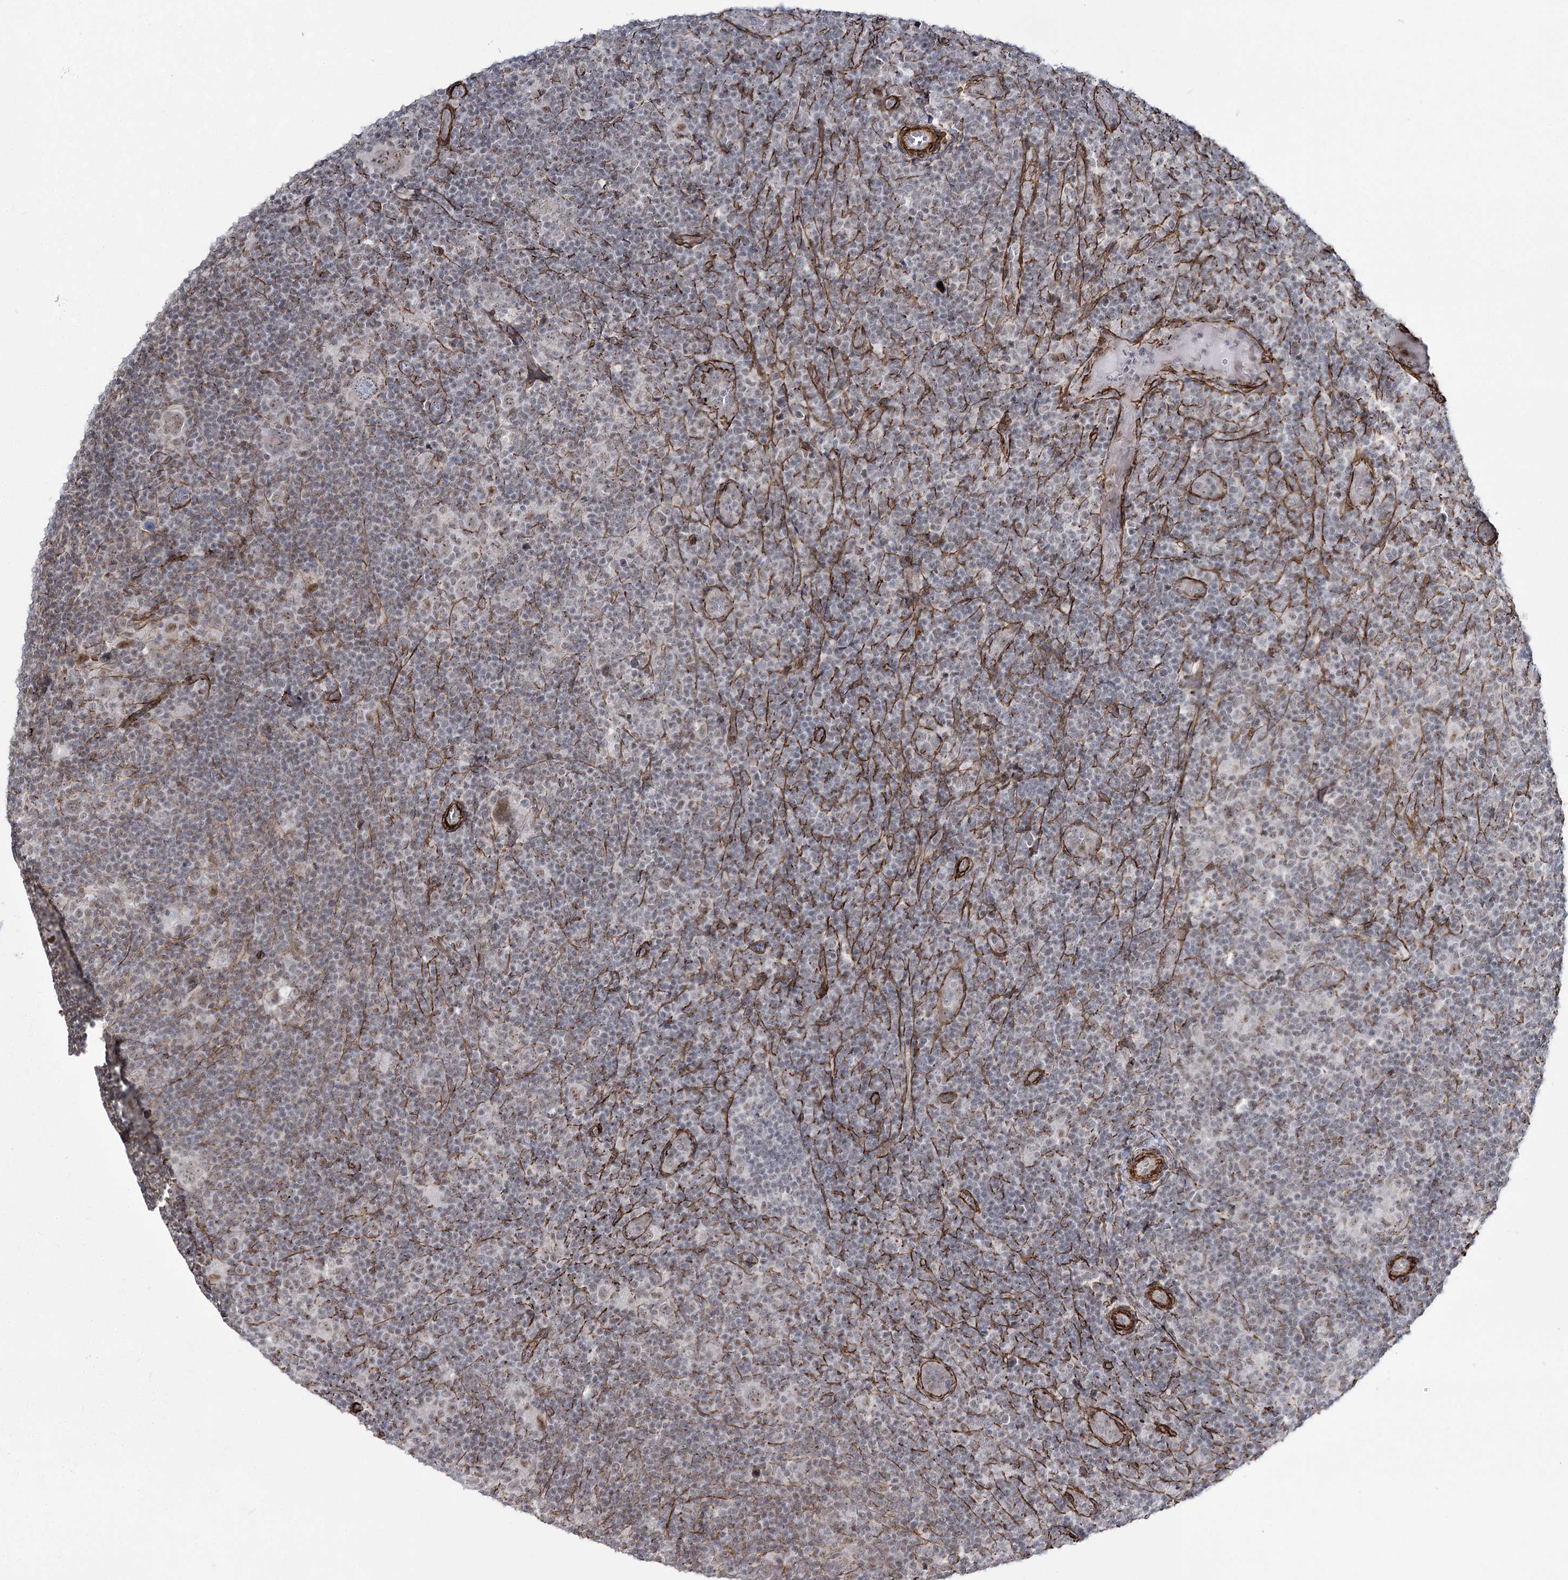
{"staining": {"intensity": "weak", "quantity": ">75%", "location": "nuclear"}, "tissue": "lymphoma", "cell_type": "Tumor cells", "image_type": "cancer", "snomed": [{"axis": "morphology", "description": "Hodgkin's disease, NOS"}, {"axis": "topography", "description": "Lymph node"}], "caption": "A brown stain labels weak nuclear expression of a protein in human Hodgkin's disease tumor cells.", "gene": "CWF19L1", "patient": {"sex": "female", "age": 57}}